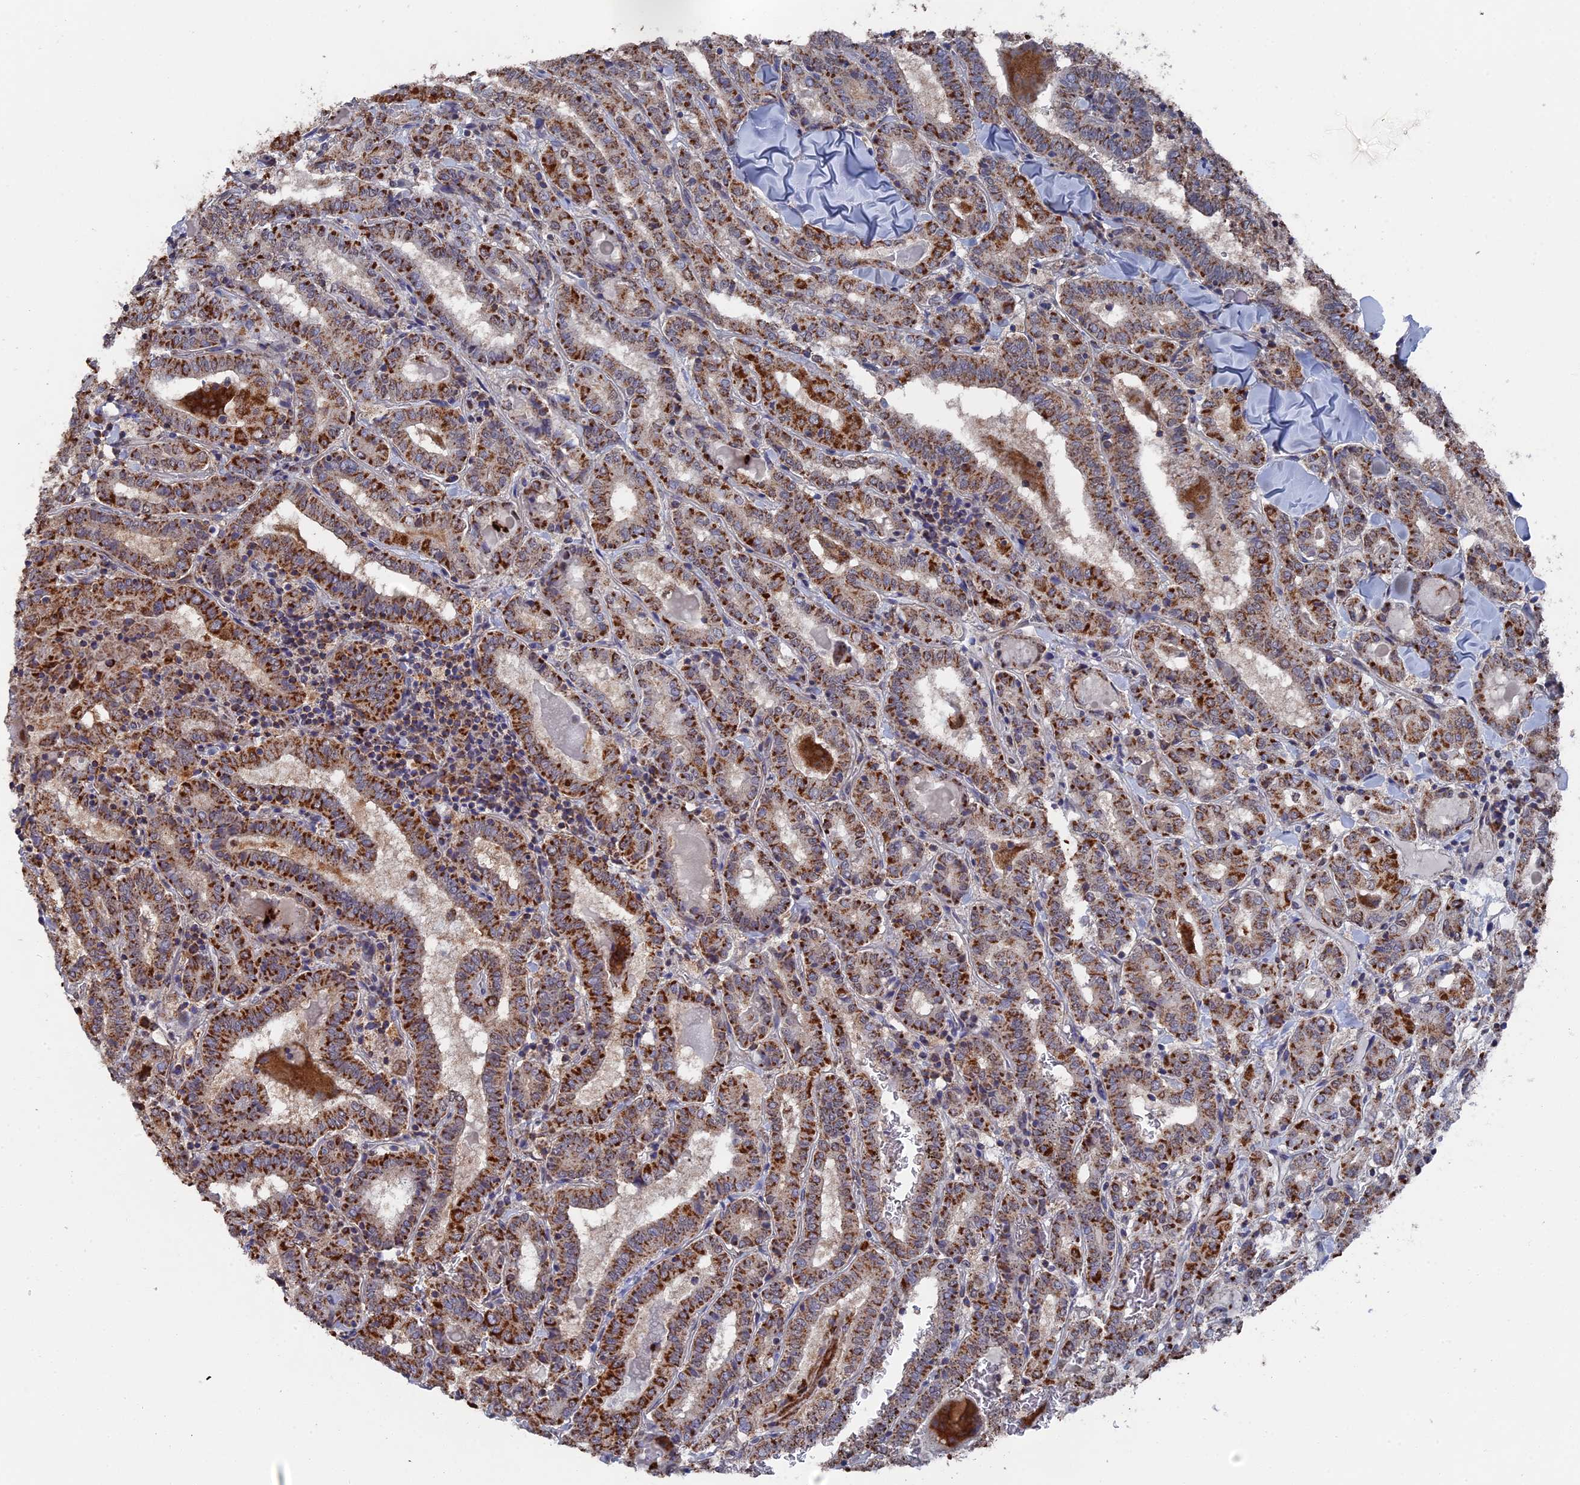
{"staining": {"intensity": "moderate", "quantity": ">75%", "location": "cytoplasmic/membranous"}, "tissue": "thyroid cancer", "cell_type": "Tumor cells", "image_type": "cancer", "snomed": [{"axis": "morphology", "description": "Papillary adenocarcinoma, NOS"}, {"axis": "topography", "description": "Thyroid gland"}], "caption": "Tumor cells show moderate cytoplasmic/membranous positivity in about >75% of cells in thyroid cancer (papillary adenocarcinoma). (DAB (3,3'-diaminobenzidine) = brown stain, brightfield microscopy at high magnification).", "gene": "SMG9", "patient": {"sex": "female", "age": 72}}